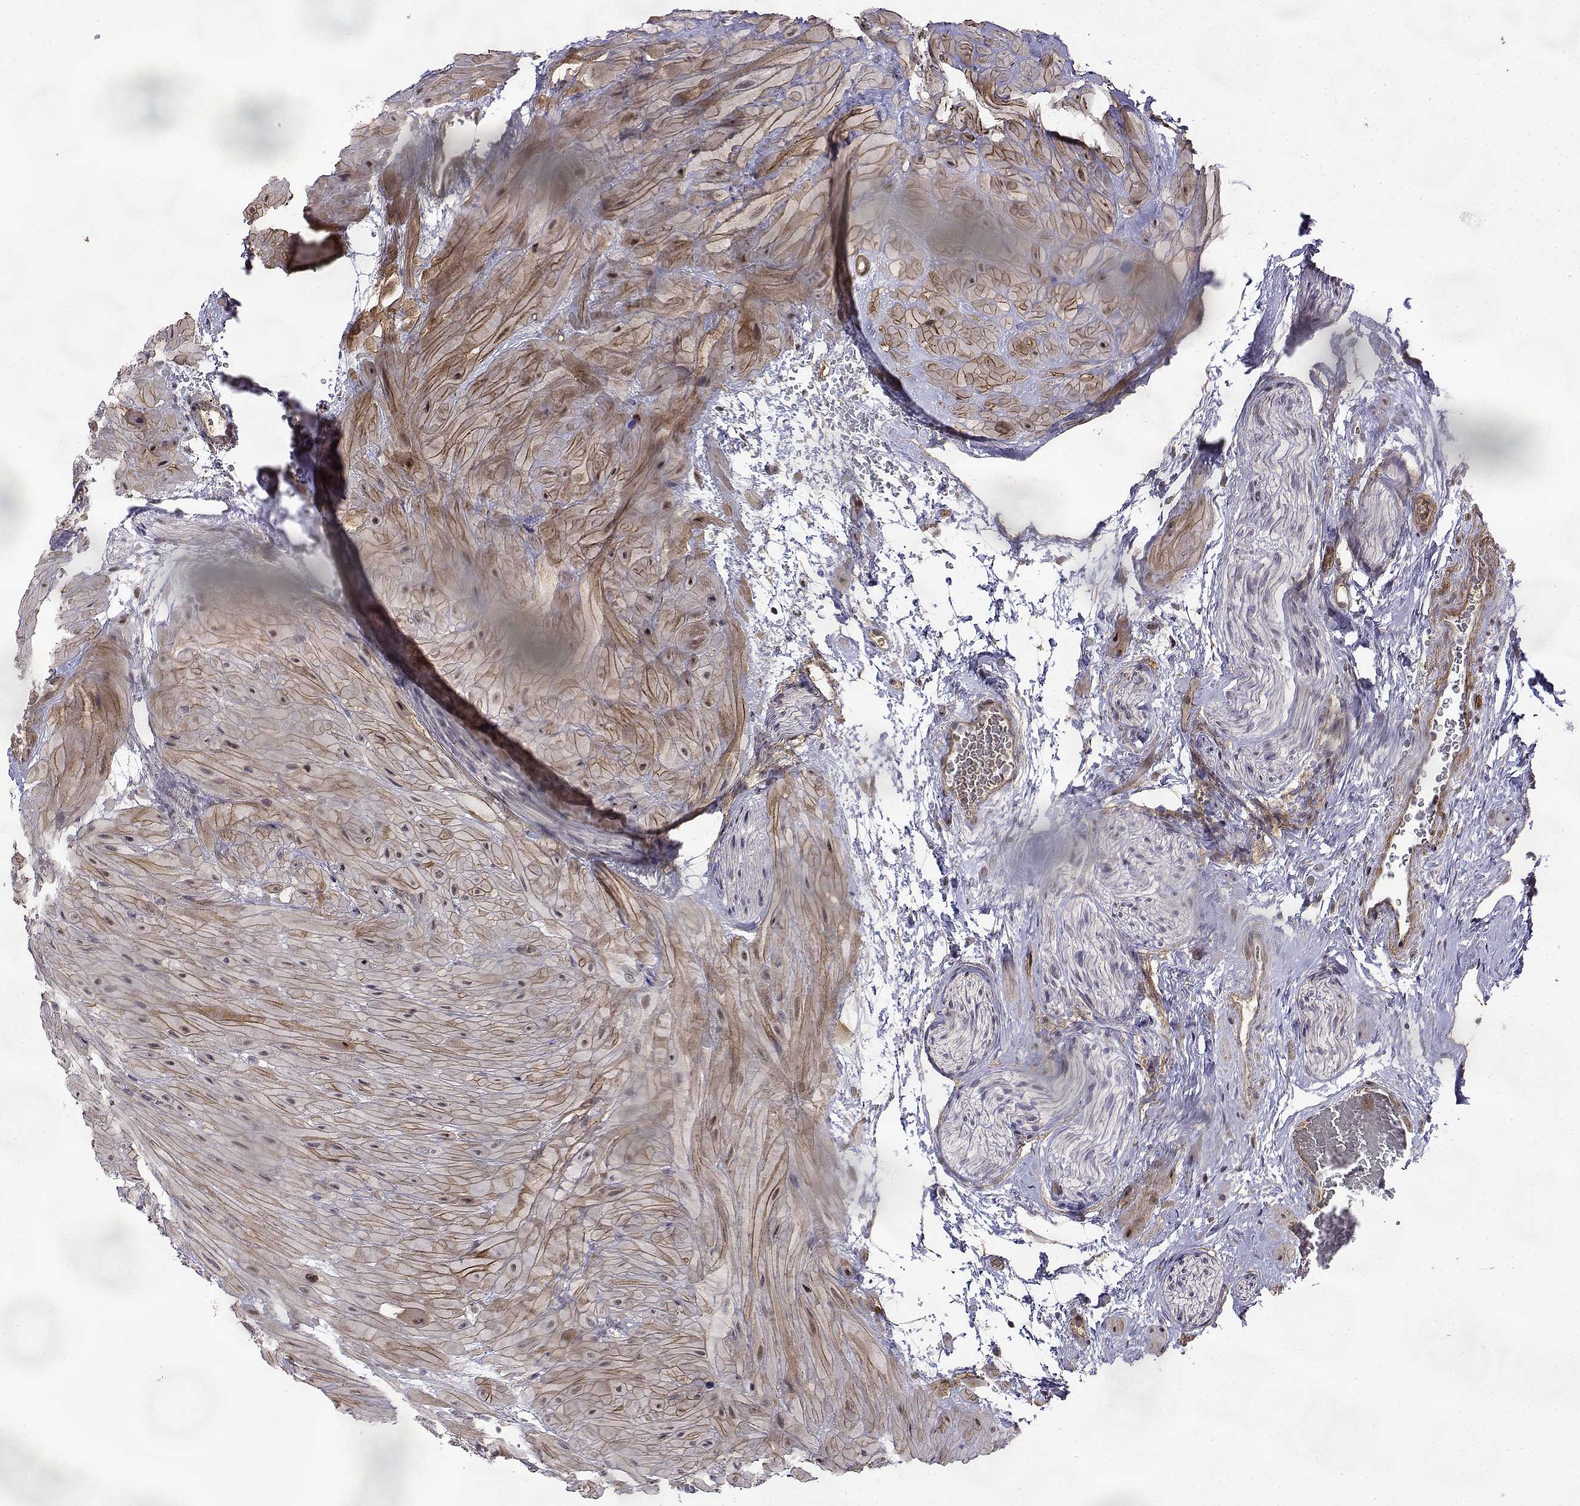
{"staining": {"intensity": "negative", "quantity": "none", "location": "none"}, "tissue": "seminal vesicle", "cell_type": "Glandular cells", "image_type": "normal", "snomed": [{"axis": "morphology", "description": "Normal tissue, NOS"}, {"axis": "topography", "description": "Seminal veicle"}], "caption": "This is an IHC image of normal human seminal vesicle. There is no expression in glandular cells.", "gene": "ITGA7", "patient": {"sex": "male", "age": 60}}